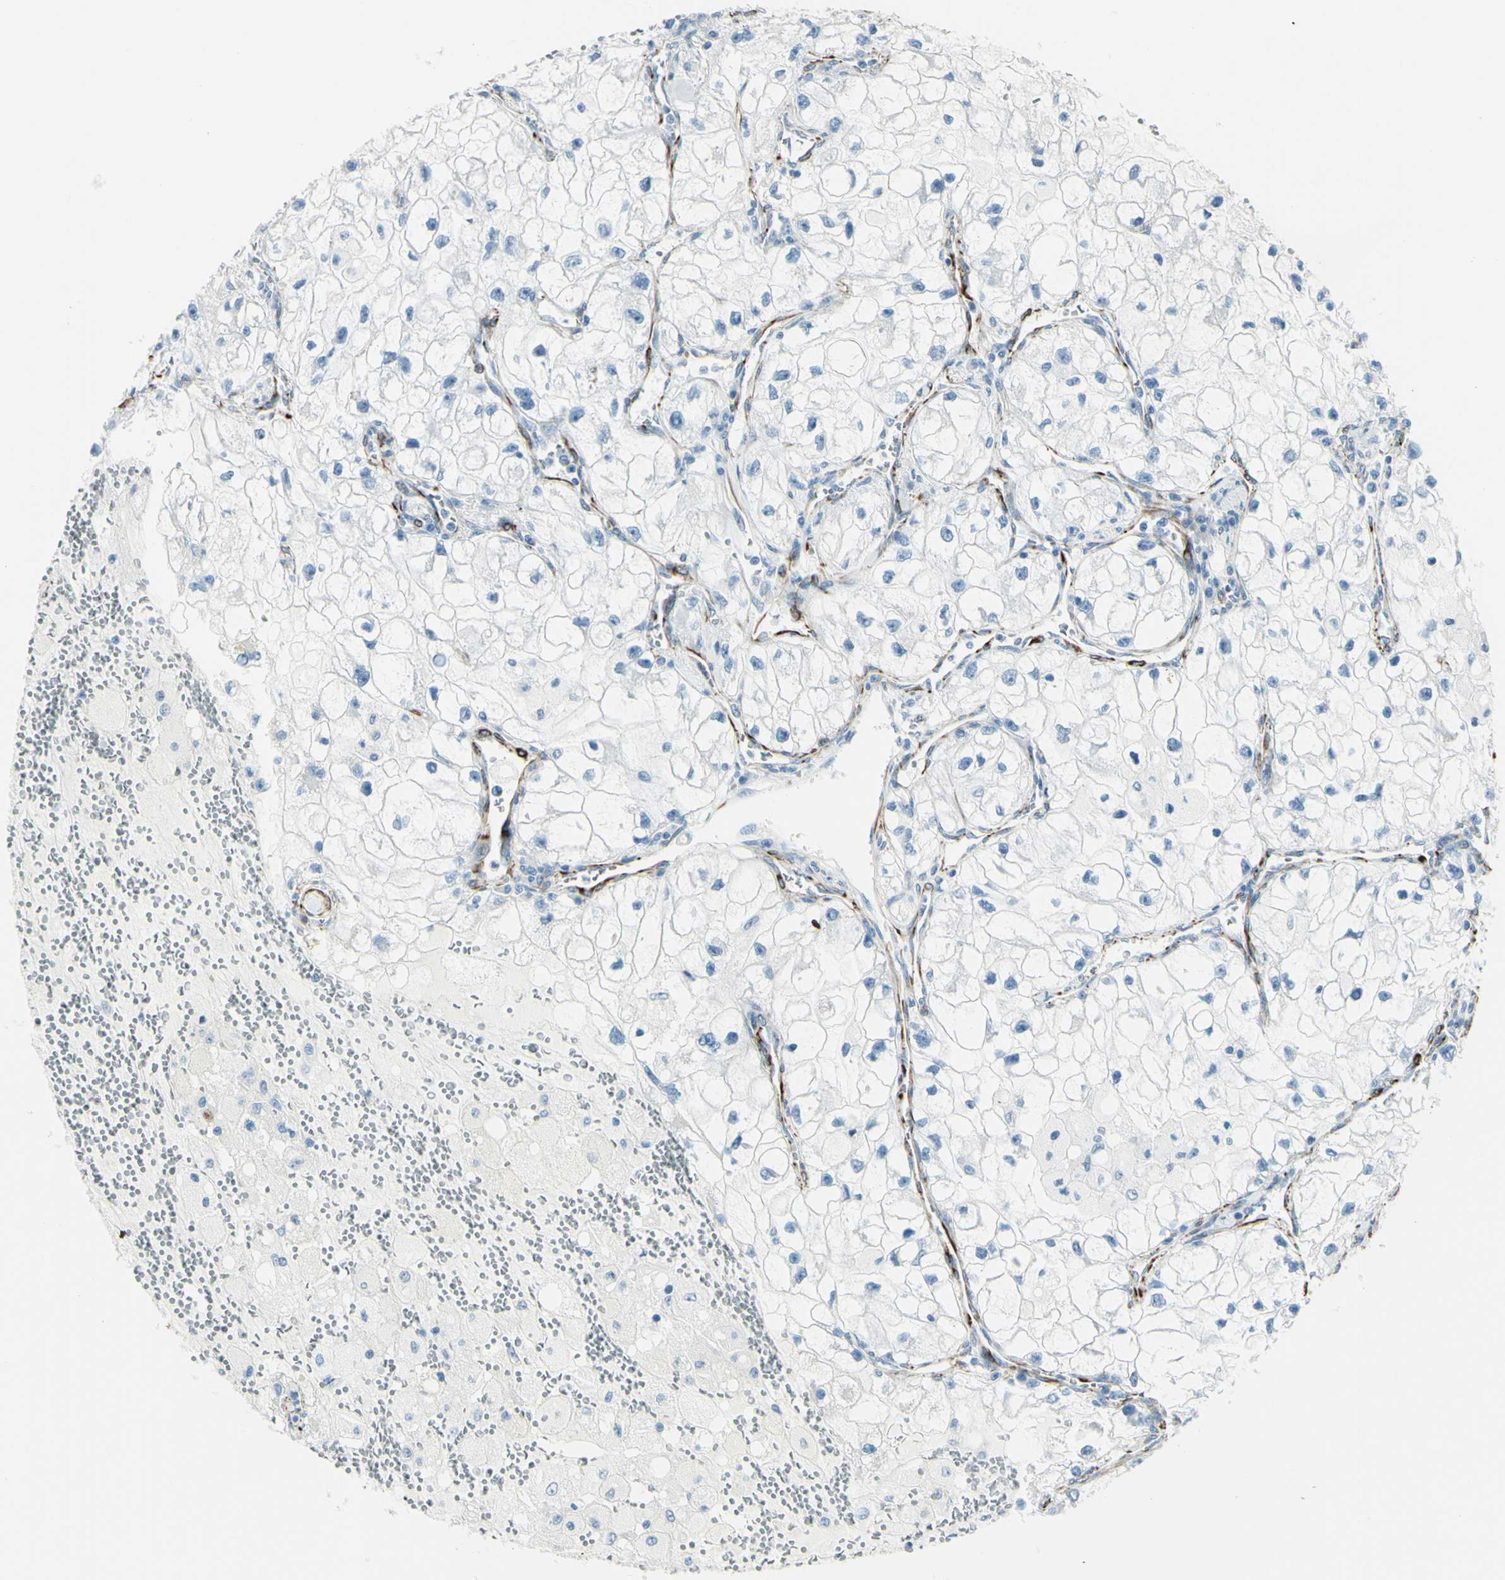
{"staining": {"intensity": "negative", "quantity": "none", "location": "none"}, "tissue": "renal cancer", "cell_type": "Tumor cells", "image_type": "cancer", "snomed": [{"axis": "morphology", "description": "Adenocarcinoma, NOS"}, {"axis": "topography", "description": "Kidney"}], "caption": "Immunohistochemistry (IHC) of human renal cancer reveals no expression in tumor cells.", "gene": "PTH2R", "patient": {"sex": "female", "age": 70}}